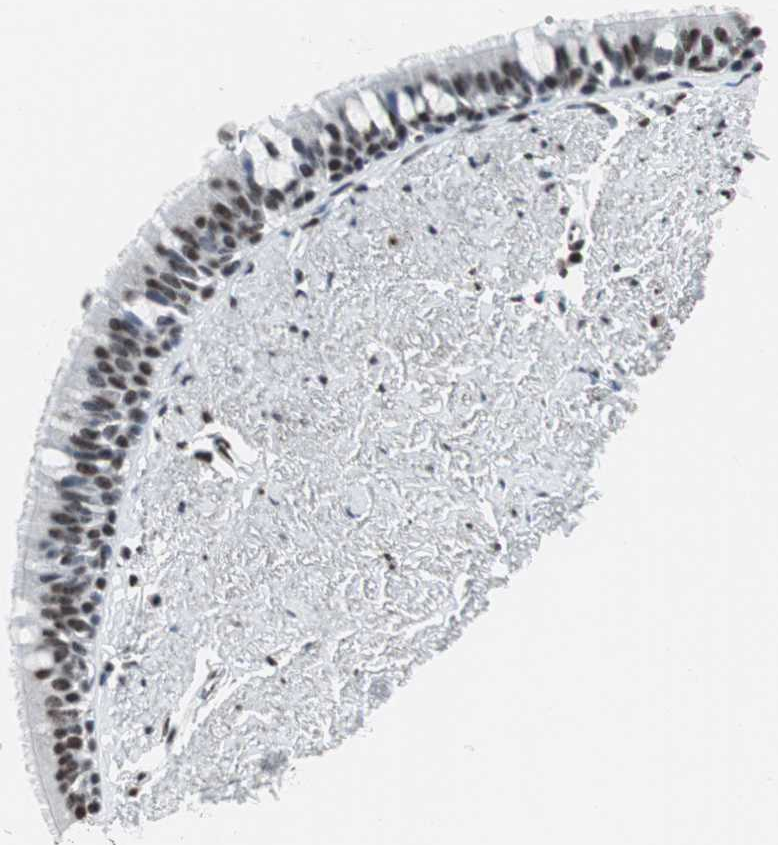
{"staining": {"intensity": "moderate", "quantity": ">75%", "location": "nuclear"}, "tissue": "bronchus", "cell_type": "Respiratory epithelial cells", "image_type": "normal", "snomed": [{"axis": "morphology", "description": "Normal tissue, NOS"}, {"axis": "topography", "description": "Bronchus"}], "caption": "Respiratory epithelial cells show medium levels of moderate nuclear expression in approximately >75% of cells in benign human bronchus. The protein is stained brown, and the nuclei are stained in blue (DAB IHC with brightfield microscopy, high magnification).", "gene": "RBBP4", "patient": {"sex": "female", "age": 73}}